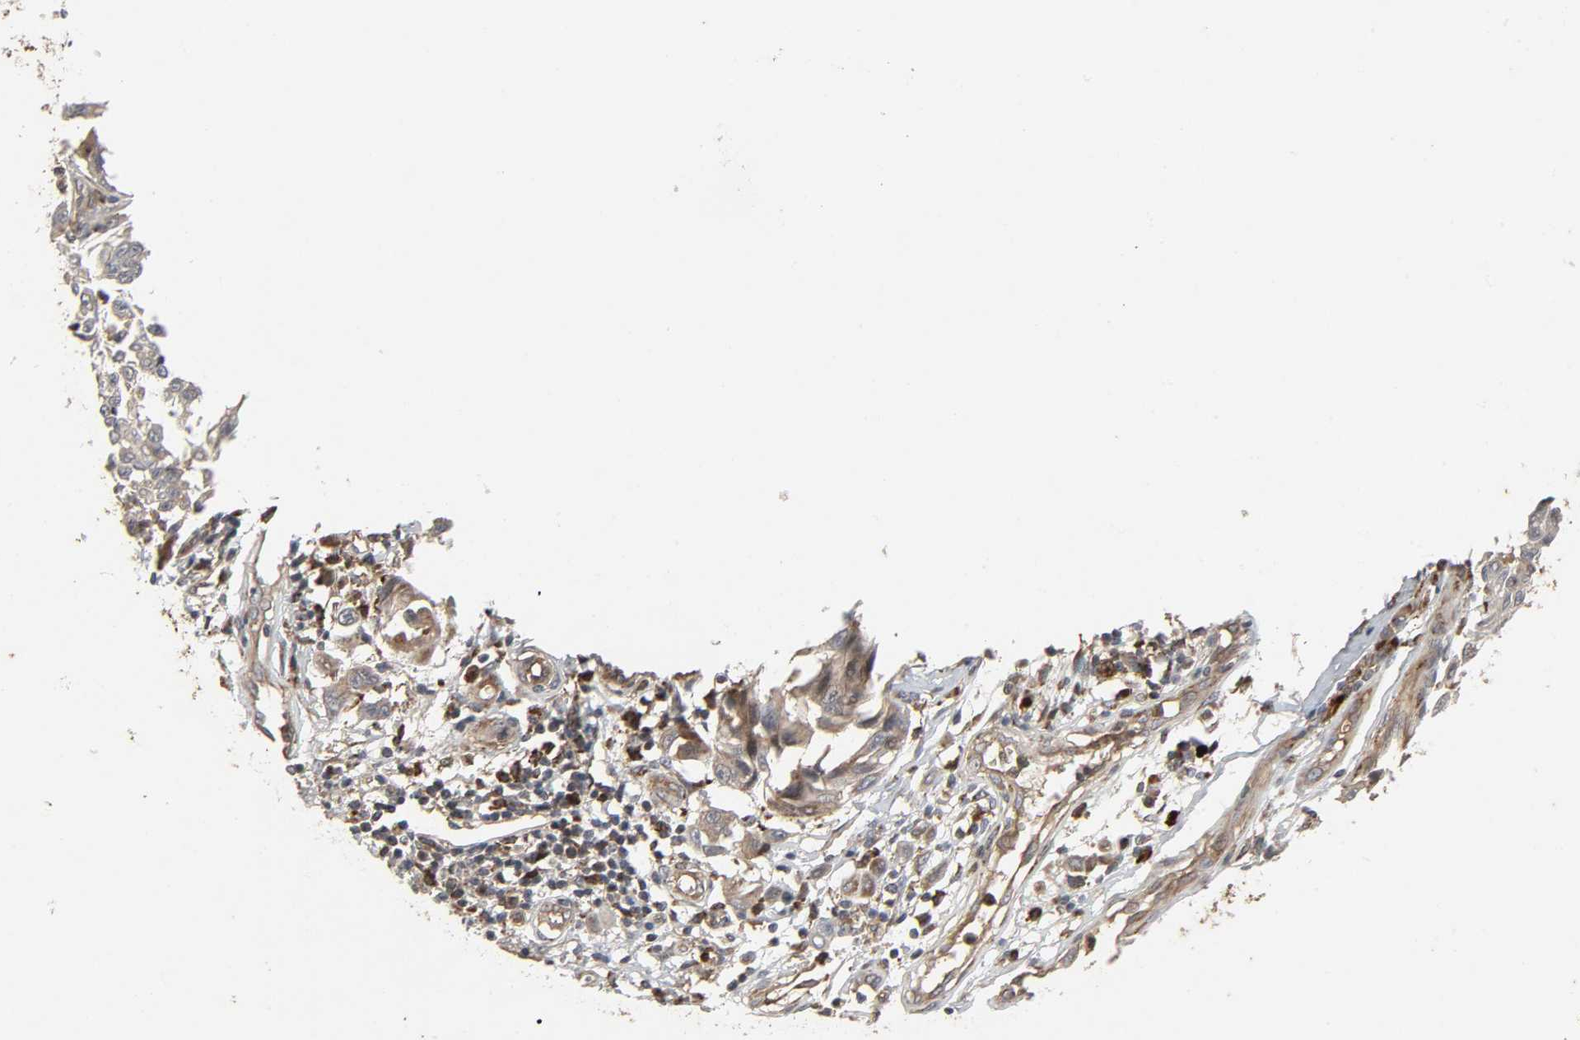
{"staining": {"intensity": "moderate", "quantity": ">75%", "location": "cytoplasmic/membranous"}, "tissue": "melanoma", "cell_type": "Tumor cells", "image_type": "cancer", "snomed": [{"axis": "morphology", "description": "Malignant melanoma, NOS"}, {"axis": "topography", "description": "Skin"}], "caption": "A high-resolution photomicrograph shows immunohistochemistry staining of melanoma, which demonstrates moderate cytoplasmic/membranous staining in about >75% of tumor cells. The staining is performed using DAB (3,3'-diaminobenzidine) brown chromogen to label protein expression. The nuclei are counter-stained blue using hematoxylin.", "gene": "ADCY4", "patient": {"sex": "male", "age": 30}}